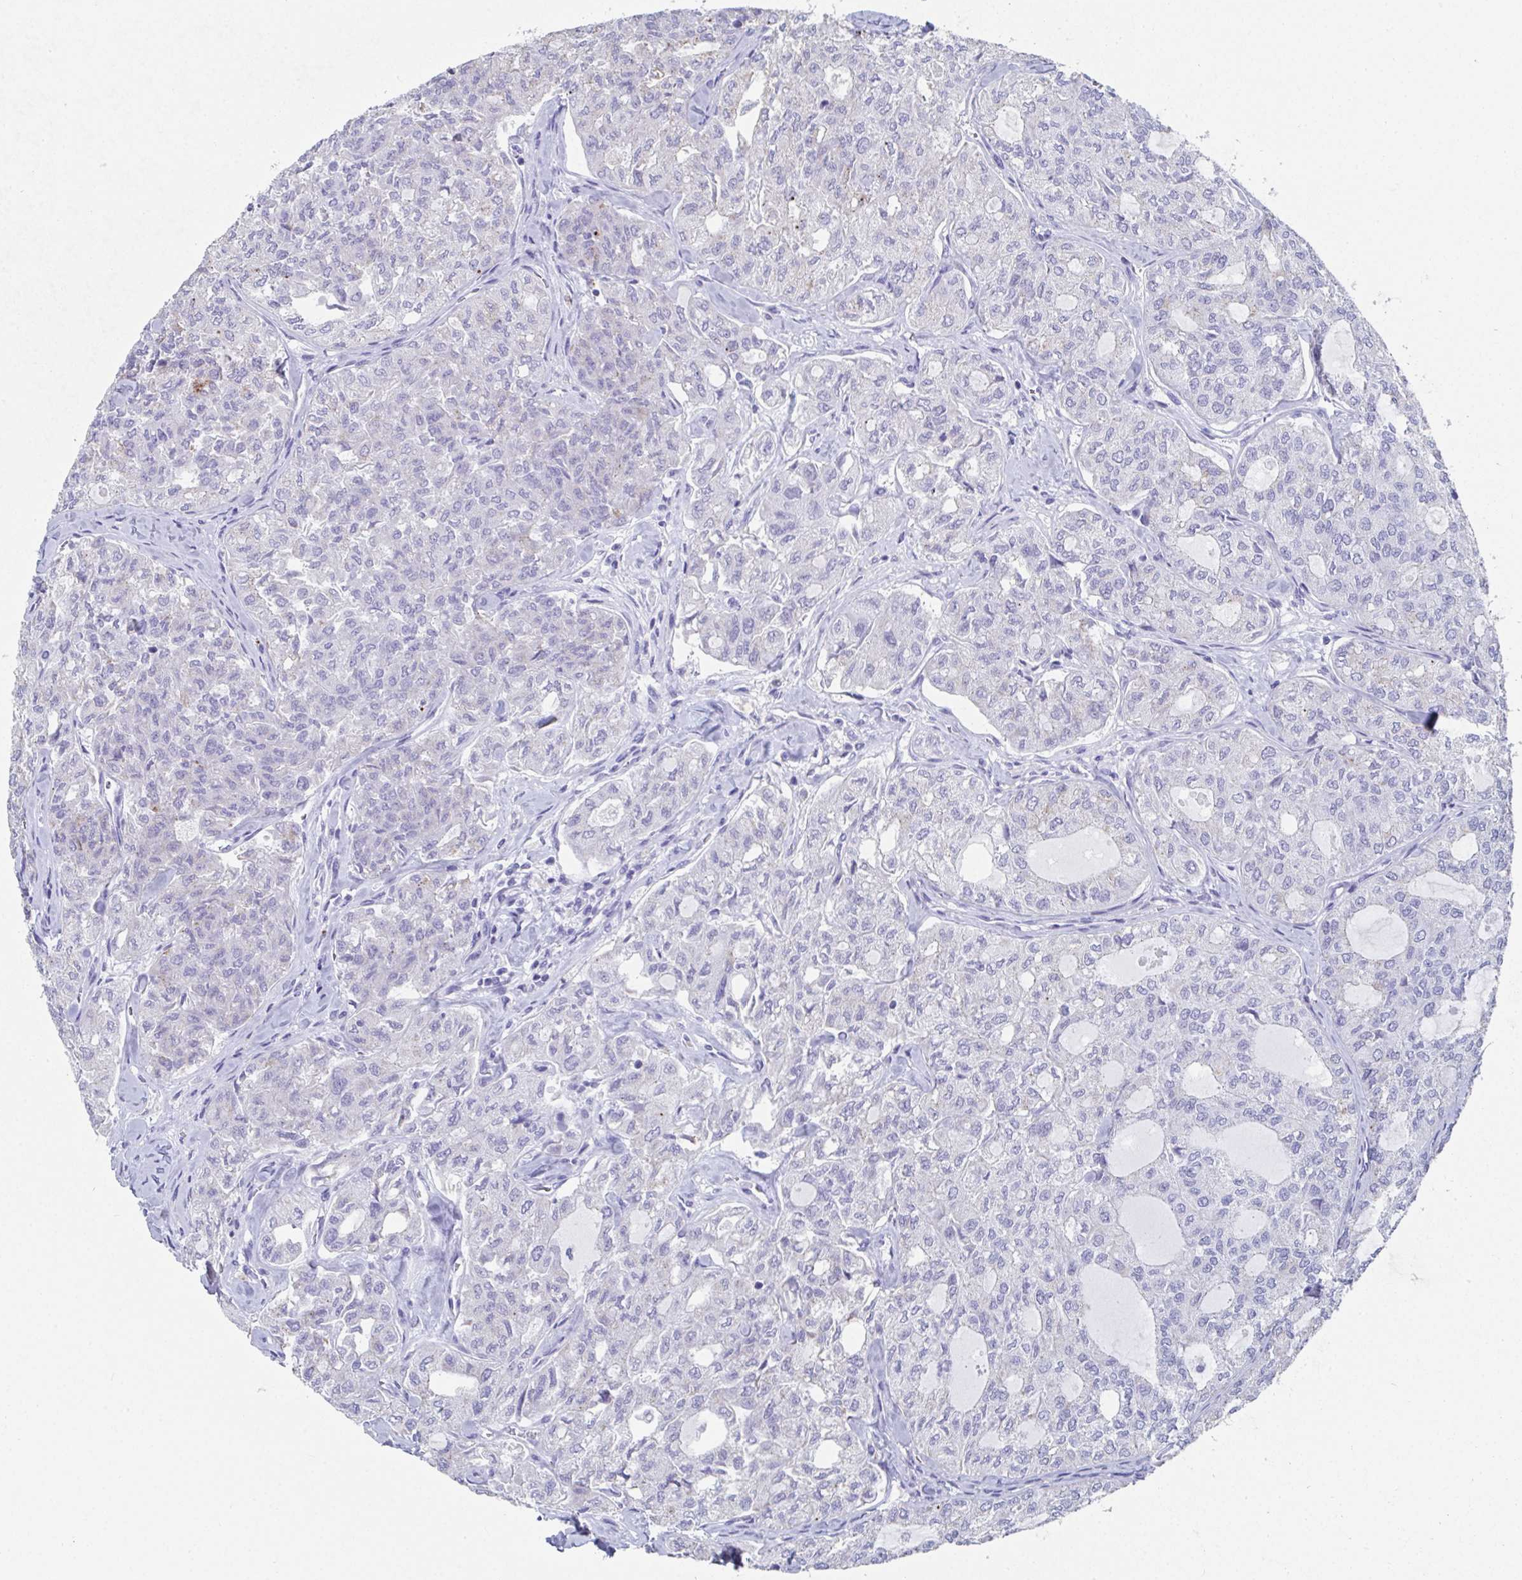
{"staining": {"intensity": "negative", "quantity": "none", "location": "none"}, "tissue": "thyroid cancer", "cell_type": "Tumor cells", "image_type": "cancer", "snomed": [{"axis": "morphology", "description": "Follicular adenoma carcinoma, NOS"}, {"axis": "topography", "description": "Thyroid gland"}], "caption": "Immunohistochemistry (IHC) photomicrograph of neoplastic tissue: thyroid follicular adenoma carcinoma stained with DAB exhibits no significant protein positivity in tumor cells.", "gene": "GRIA1", "patient": {"sex": "male", "age": 75}}